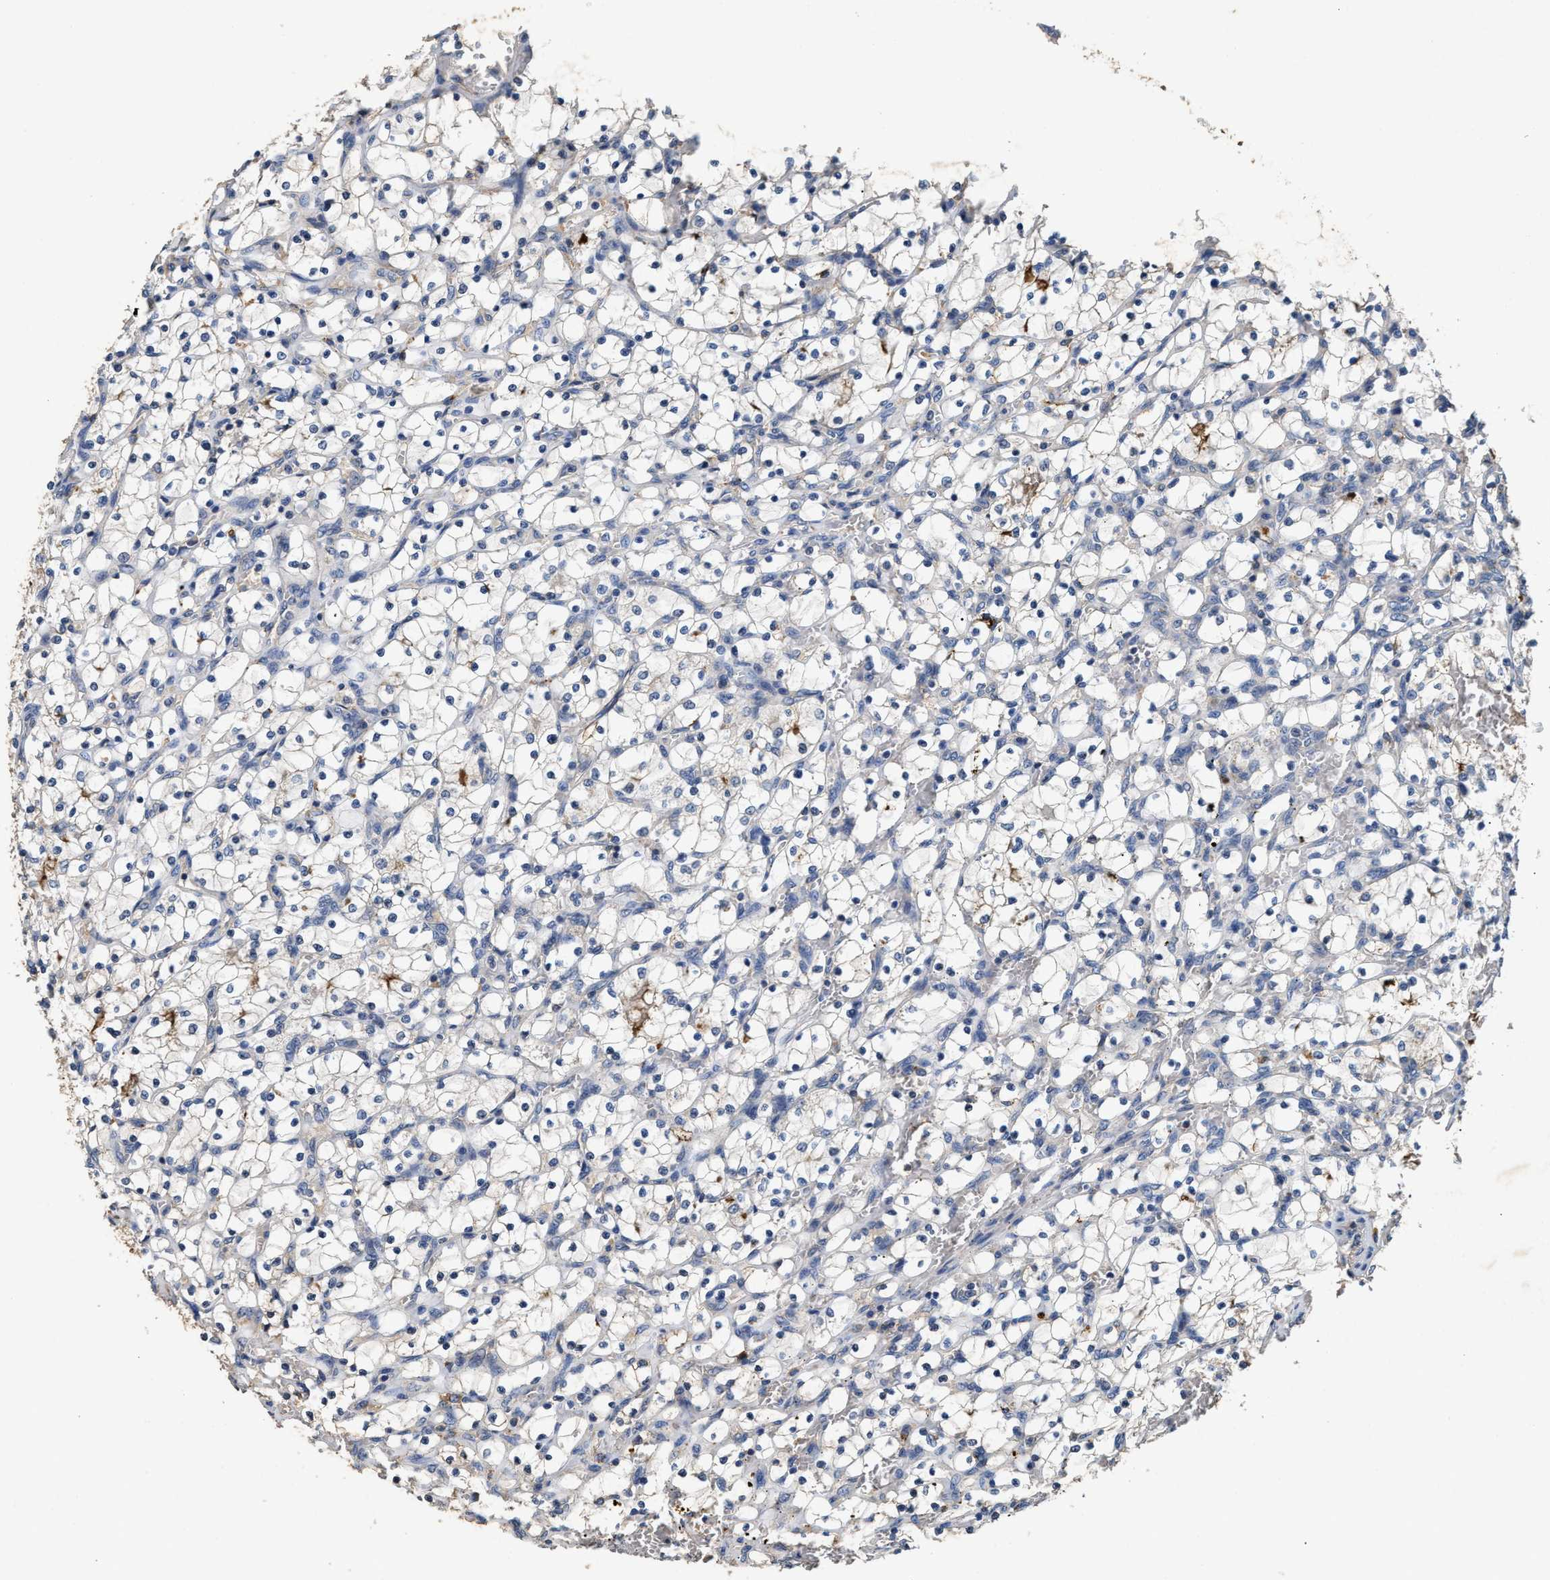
{"staining": {"intensity": "negative", "quantity": "none", "location": "none"}, "tissue": "renal cancer", "cell_type": "Tumor cells", "image_type": "cancer", "snomed": [{"axis": "morphology", "description": "Adenocarcinoma, NOS"}, {"axis": "topography", "description": "Kidney"}], "caption": "Immunohistochemistry micrograph of neoplastic tissue: human renal cancer stained with DAB (3,3'-diaminobenzidine) shows no significant protein staining in tumor cells.", "gene": "C3", "patient": {"sex": "female", "age": 69}}